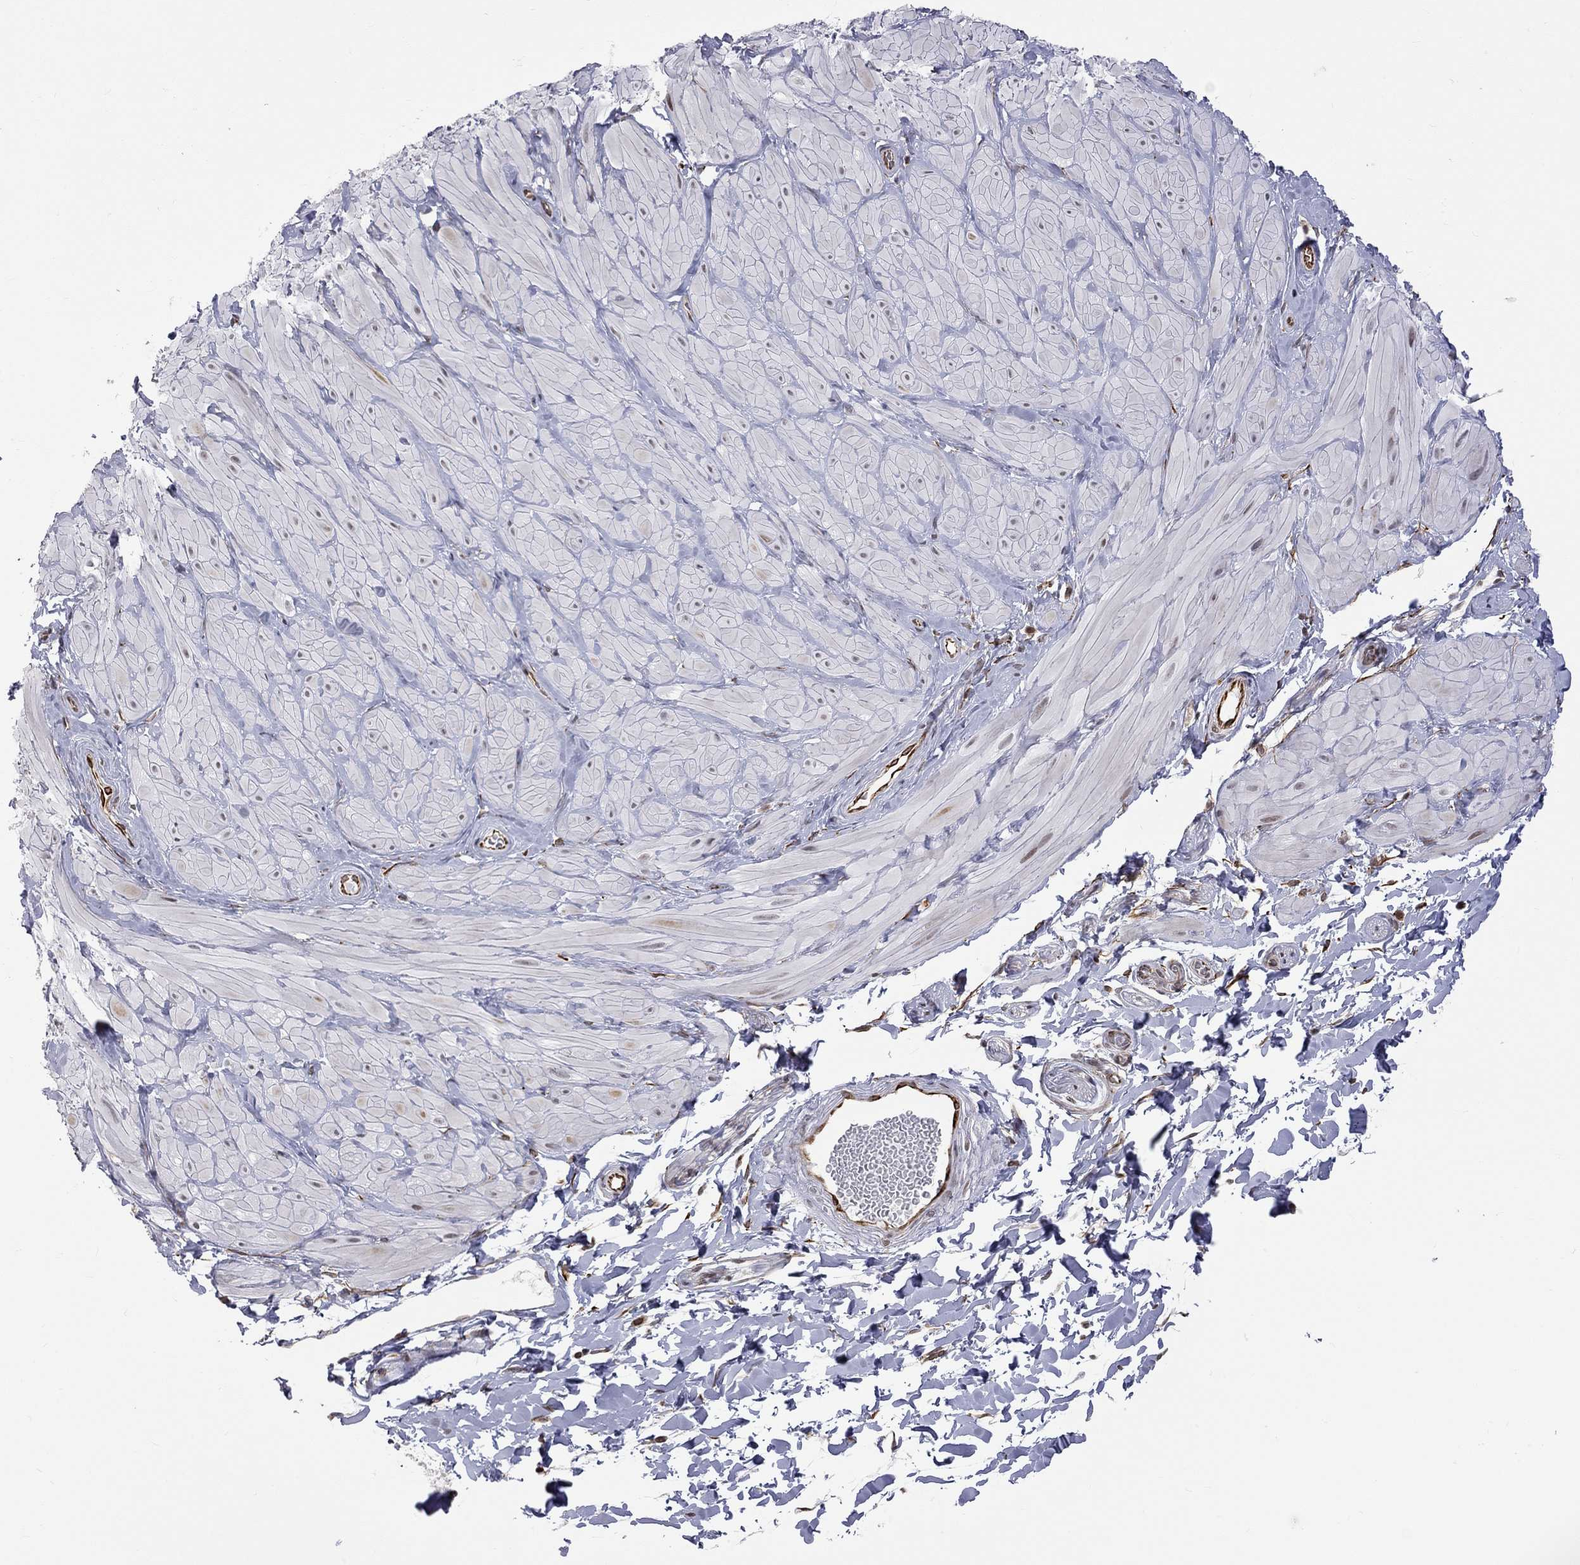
{"staining": {"intensity": "negative", "quantity": "none", "location": "none"}, "tissue": "soft tissue", "cell_type": "Fibroblasts", "image_type": "normal", "snomed": [{"axis": "morphology", "description": "Normal tissue, NOS"}, {"axis": "topography", "description": "Smooth muscle"}, {"axis": "topography", "description": "Peripheral nerve tissue"}], "caption": "Fibroblasts show no significant protein expression in benign soft tissue. The staining is performed using DAB brown chromogen with nuclei counter-stained in using hematoxylin.", "gene": "MTNR1B", "patient": {"sex": "male", "age": 22}}